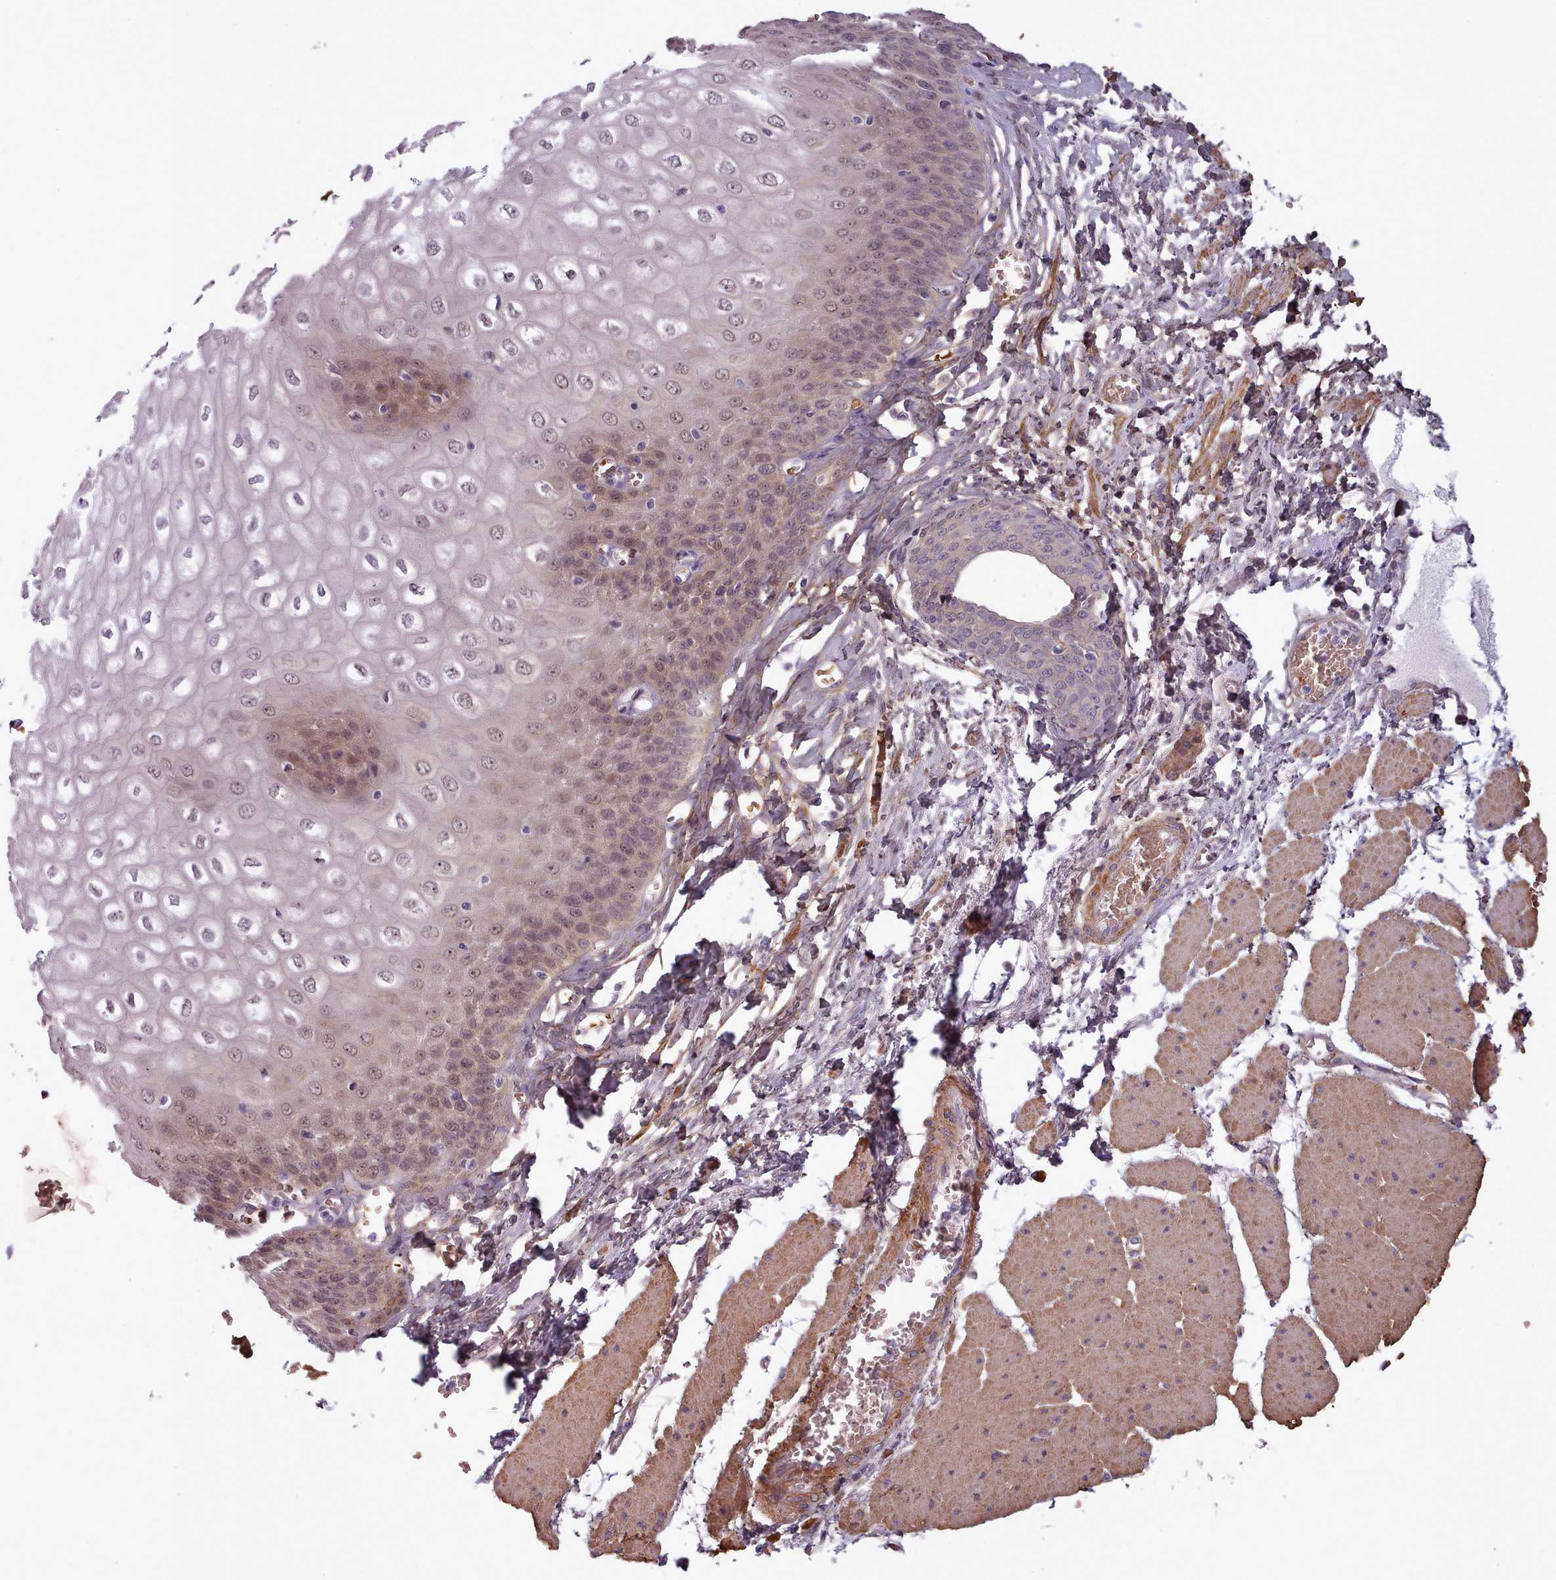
{"staining": {"intensity": "weak", "quantity": ">75%", "location": "cytoplasmic/membranous,nuclear"}, "tissue": "esophagus", "cell_type": "Squamous epithelial cells", "image_type": "normal", "snomed": [{"axis": "morphology", "description": "Normal tissue, NOS"}, {"axis": "topography", "description": "Esophagus"}], "caption": "Esophagus was stained to show a protein in brown. There is low levels of weak cytoplasmic/membranous,nuclear expression in approximately >75% of squamous epithelial cells.", "gene": "CLNS1A", "patient": {"sex": "male", "age": 60}}